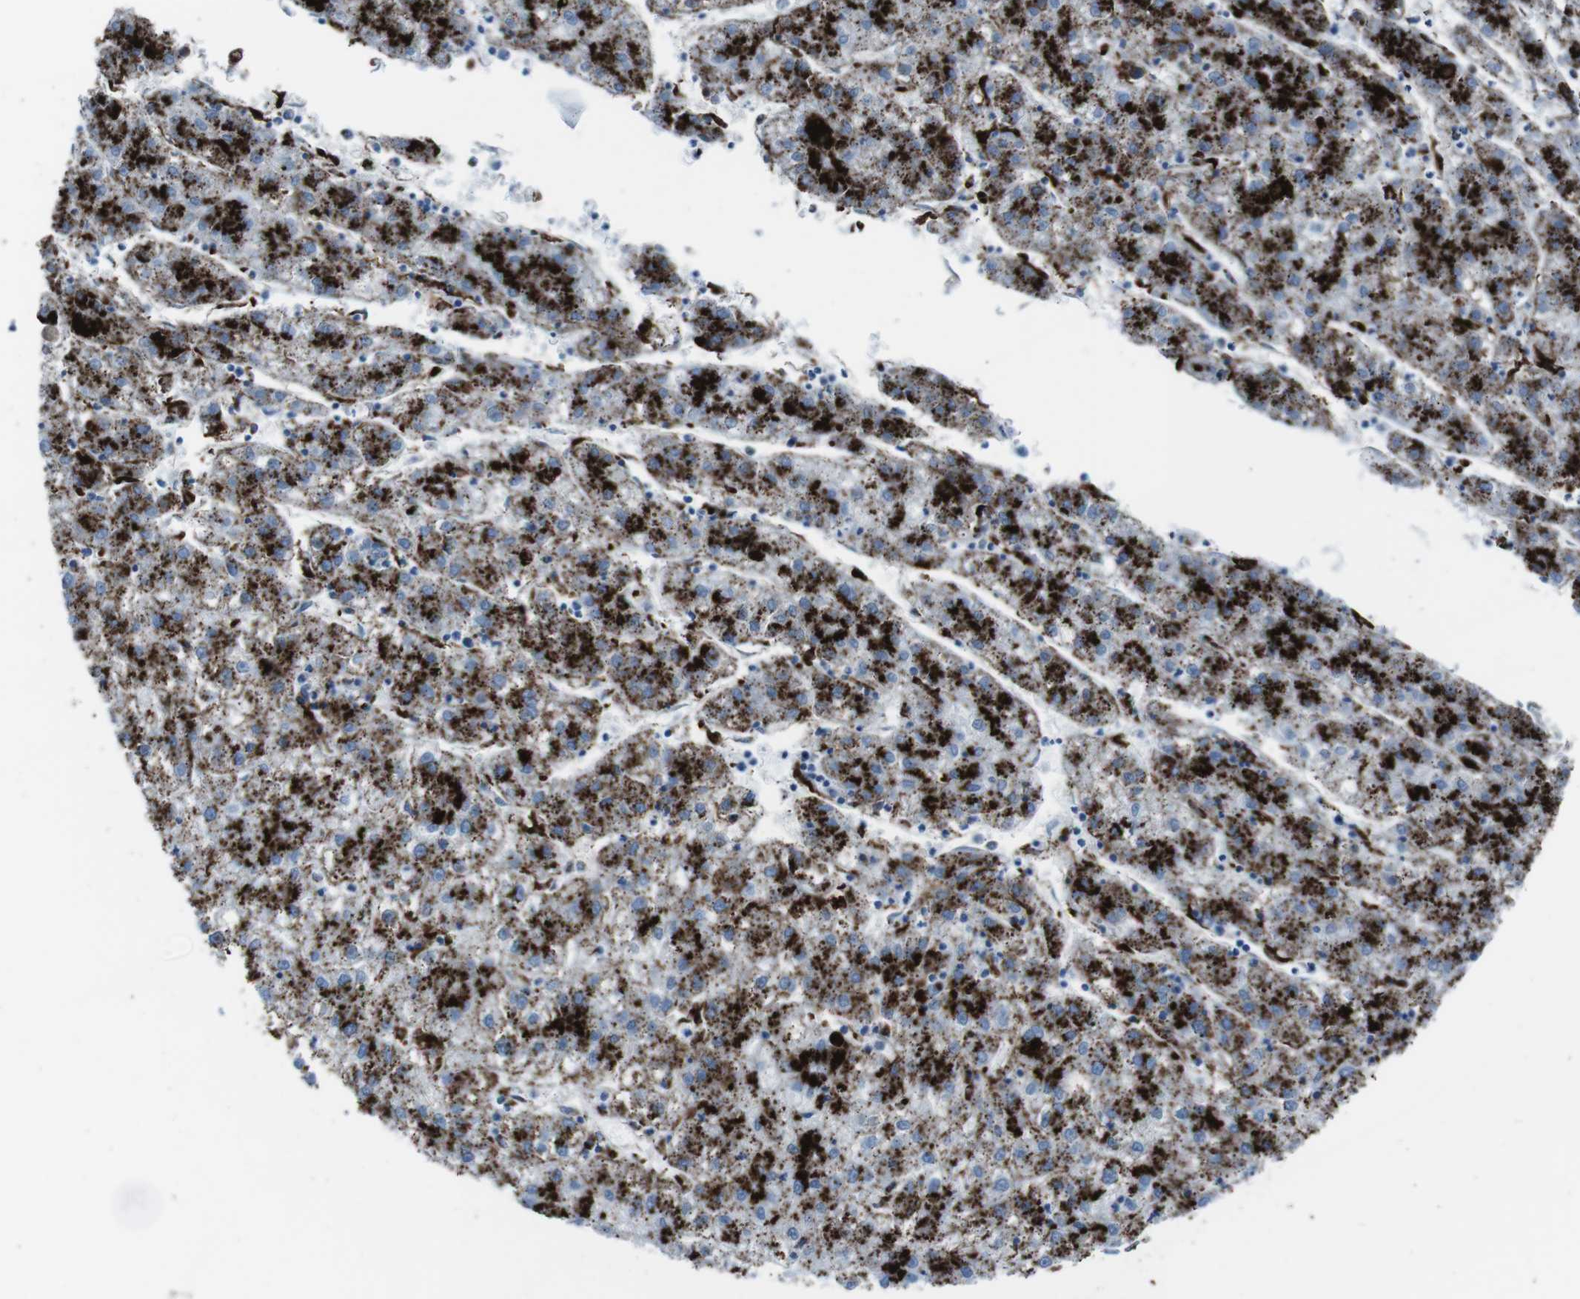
{"staining": {"intensity": "strong", "quantity": ">75%", "location": "cytoplasmic/membranous"}, "tissue": "liver cancer", "cell_type": "Tumor cells", "image_type": "cancer", "snomed": [{"axis": "morphology", "description": "Carcinoma, Hepatocellular, NOS"}, {"axis": "topography", "description": "Liver"}], "caption": "Hepatocellular carcinoma (liver) stained for a protein (brown) exhibits strong cytoplasmic/membranous positive expression in approximately >75% of tumor cells.", "gene": "SCARB2", "patient": {"sex": "male", "age": 72}}